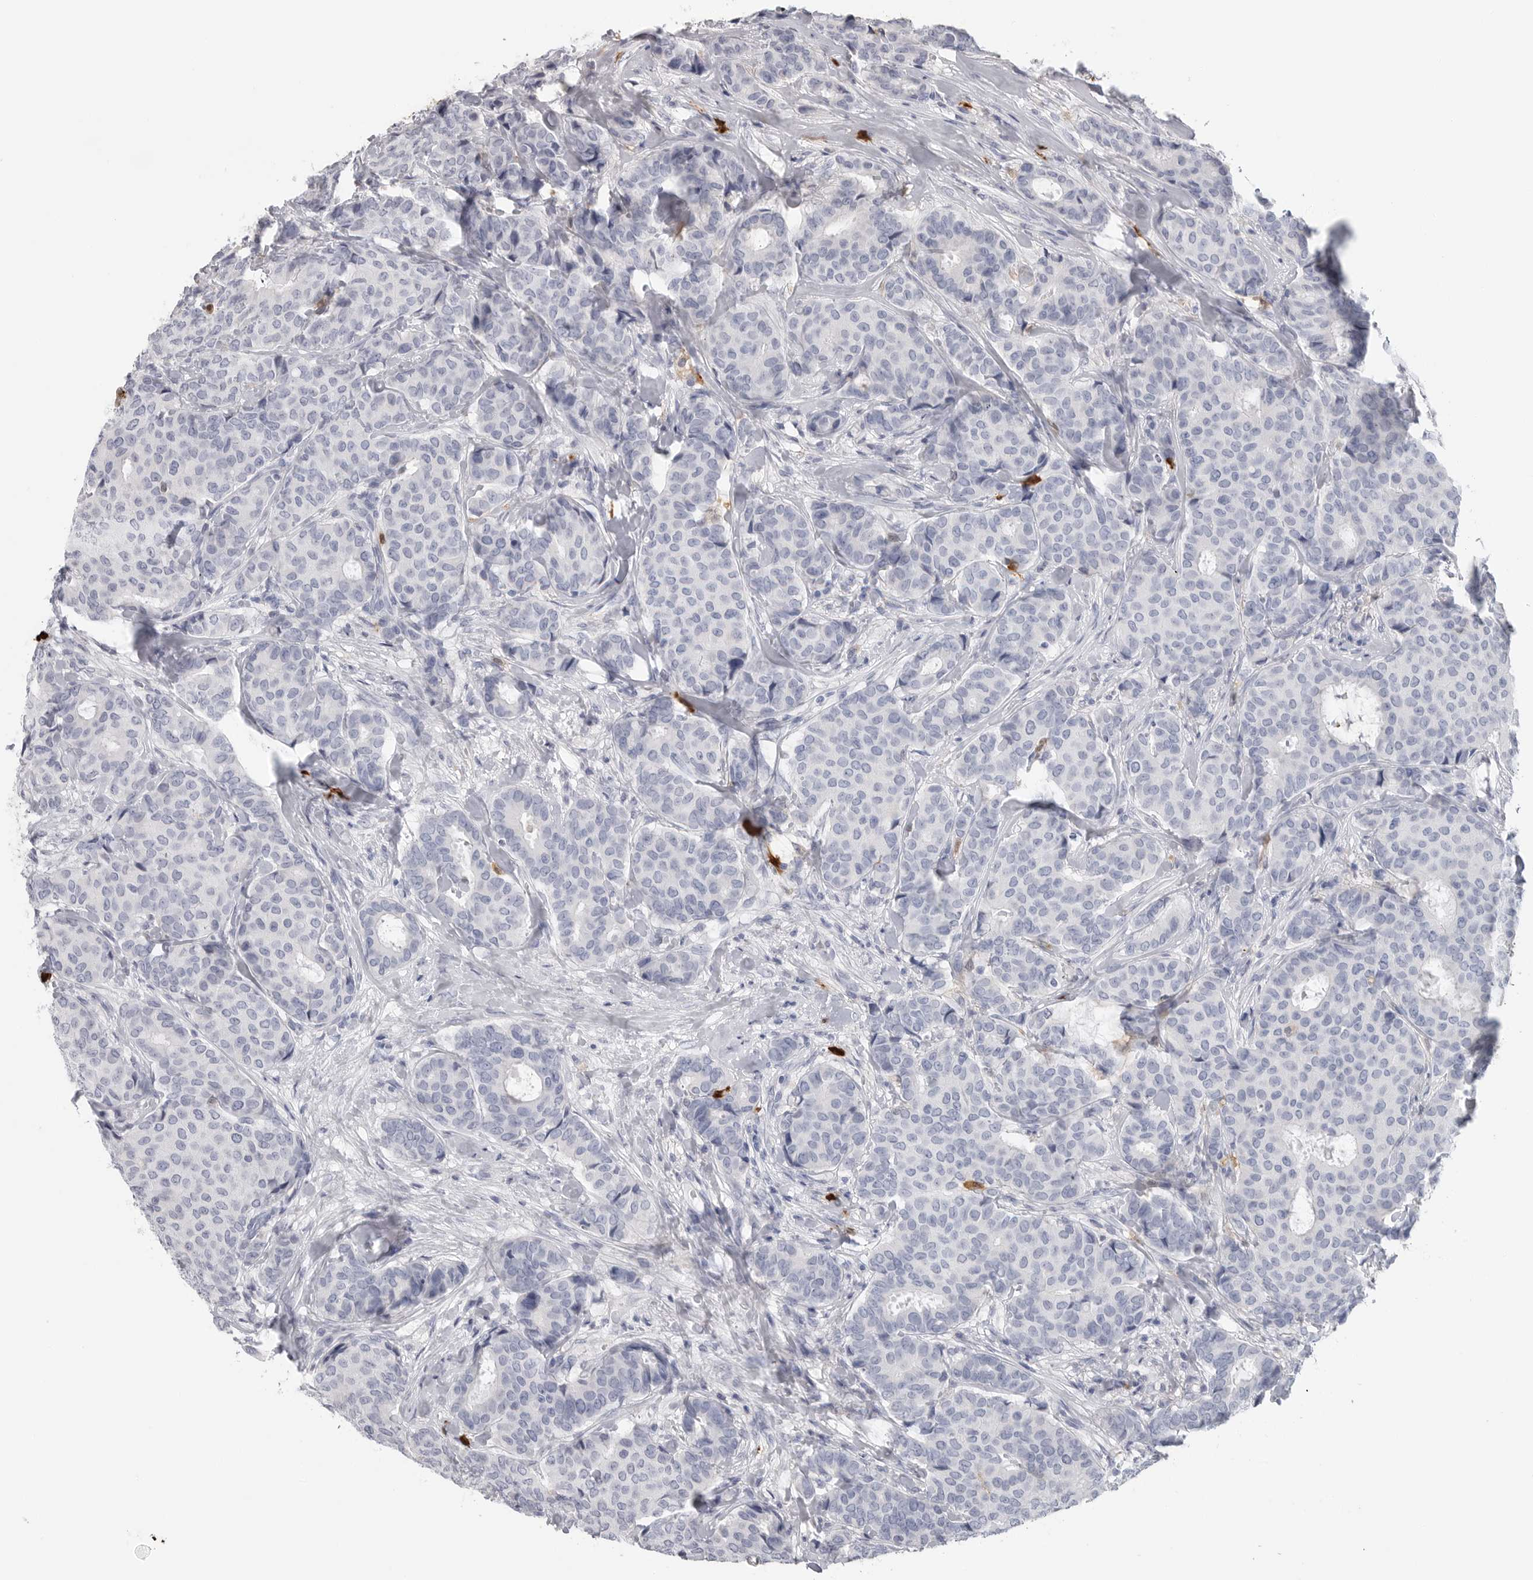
{"staining": {"intensity": "negative", "quantity": "none", "location": "none"}, "tissue": "breast cancer", "cell_type": "Tumor cells", "image_type": "cancer", "snomed": [{"axis": "morphology", "description": "Duct carcinoma"}, {"axis": "topography", "description": "Breast"}], "caption": "The photomicrograph displays no staining of tumor cells in intraductal carcinoma (breast).", "gene": "CYB561D1", "patient": {"sex": "female", "age": 75}}